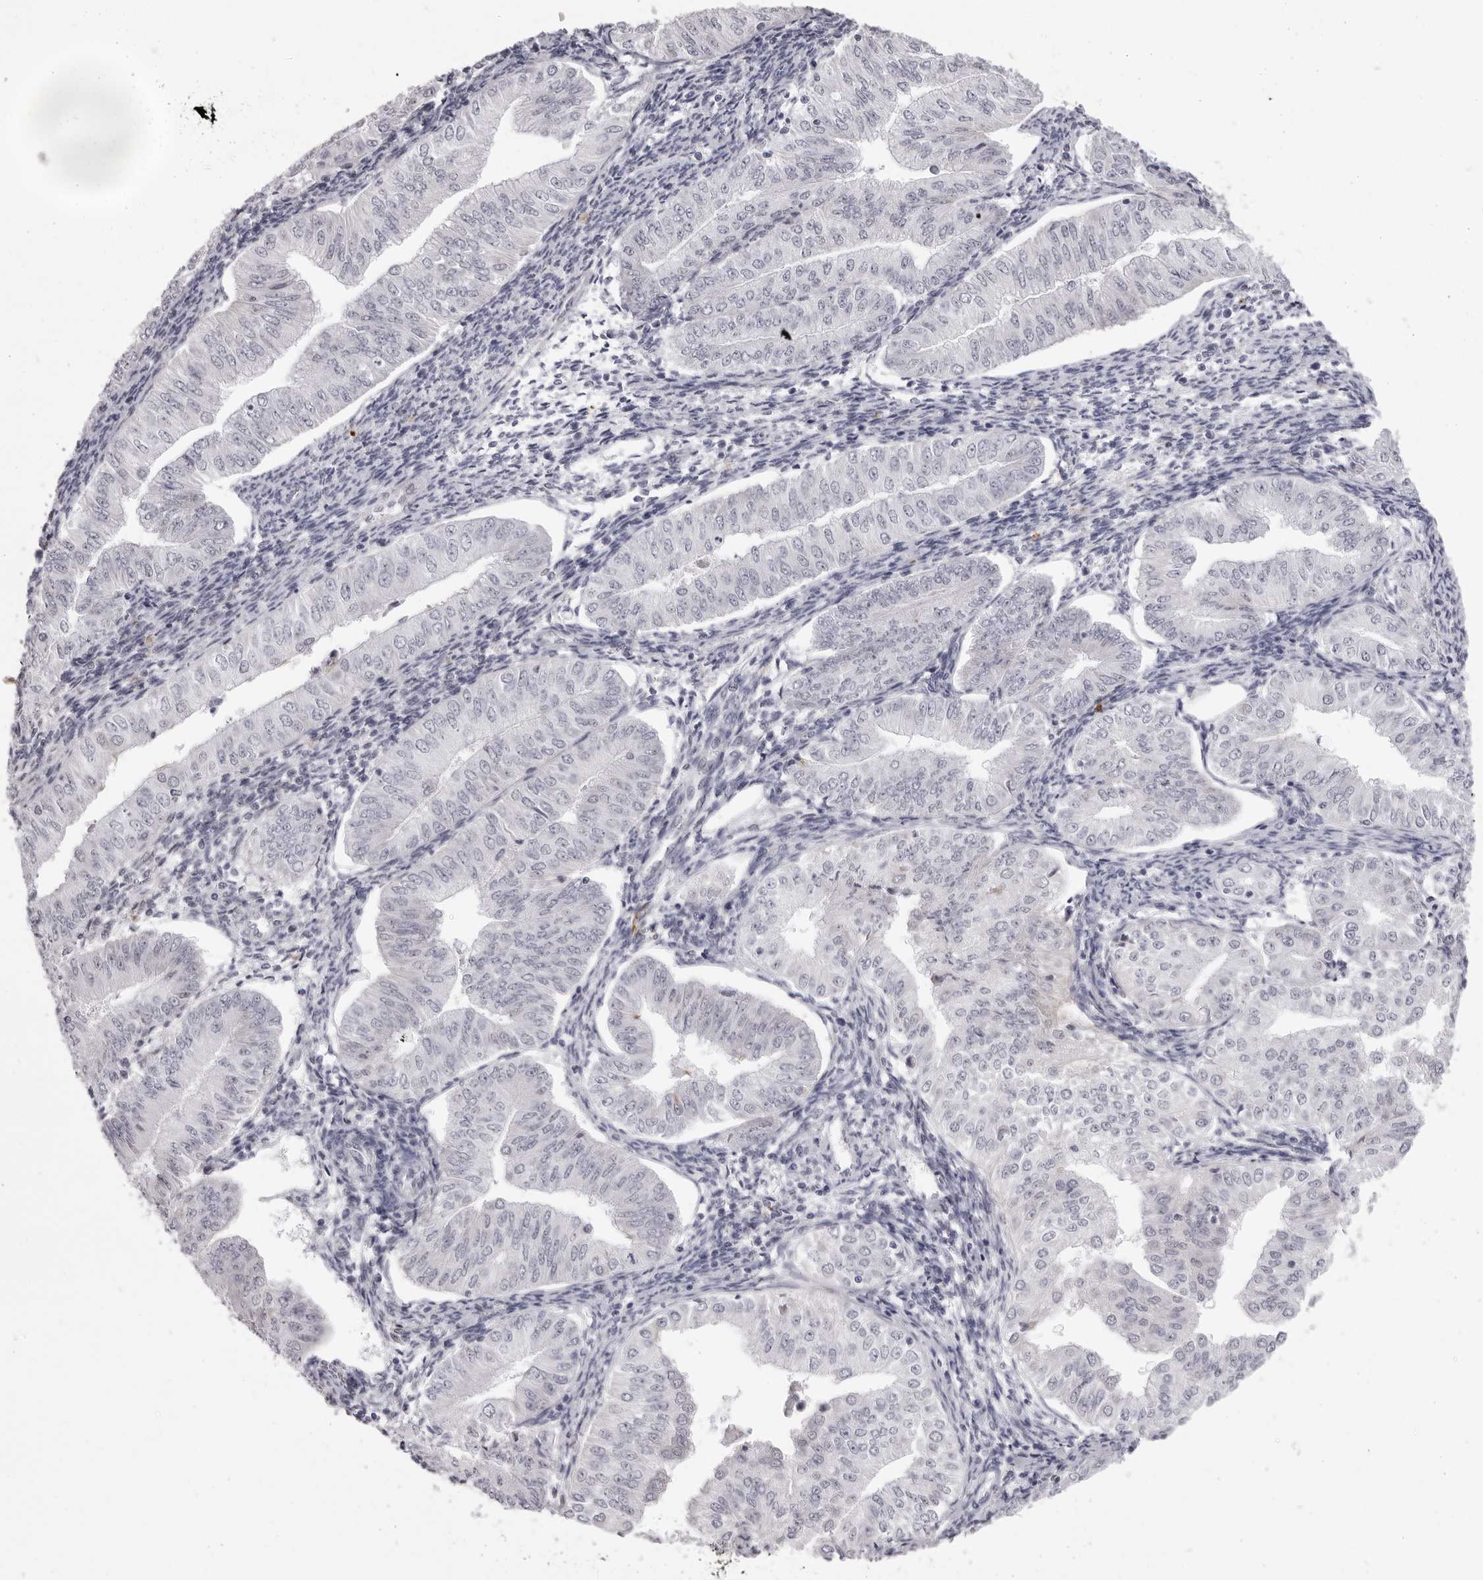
{"staining": {"intensity": "negative", "quantity": "none", "location": "none"}, "tissue": "endometrial cancer", "cell_type": "Tumor cells", "image_type": "cancer", "snomed": [{"axis": "morphology", "description": "Normal tissue, NOS"}, {"axis": "morphology", "description": "Adenocarcinoma, NOS"}, {"axis": "topography", "description": "Endometrium"}], "caption": "High magnification brightfield microscopy of endometrial adenocarcinoma stained with DAB (3,3'-diaminobenzidine) (brown) and counterstained with hematoxylin (blue): tumor cells show no significant positivity.", "gene": "SUGCT", "patient": {"sex": "female", "age": 53}}